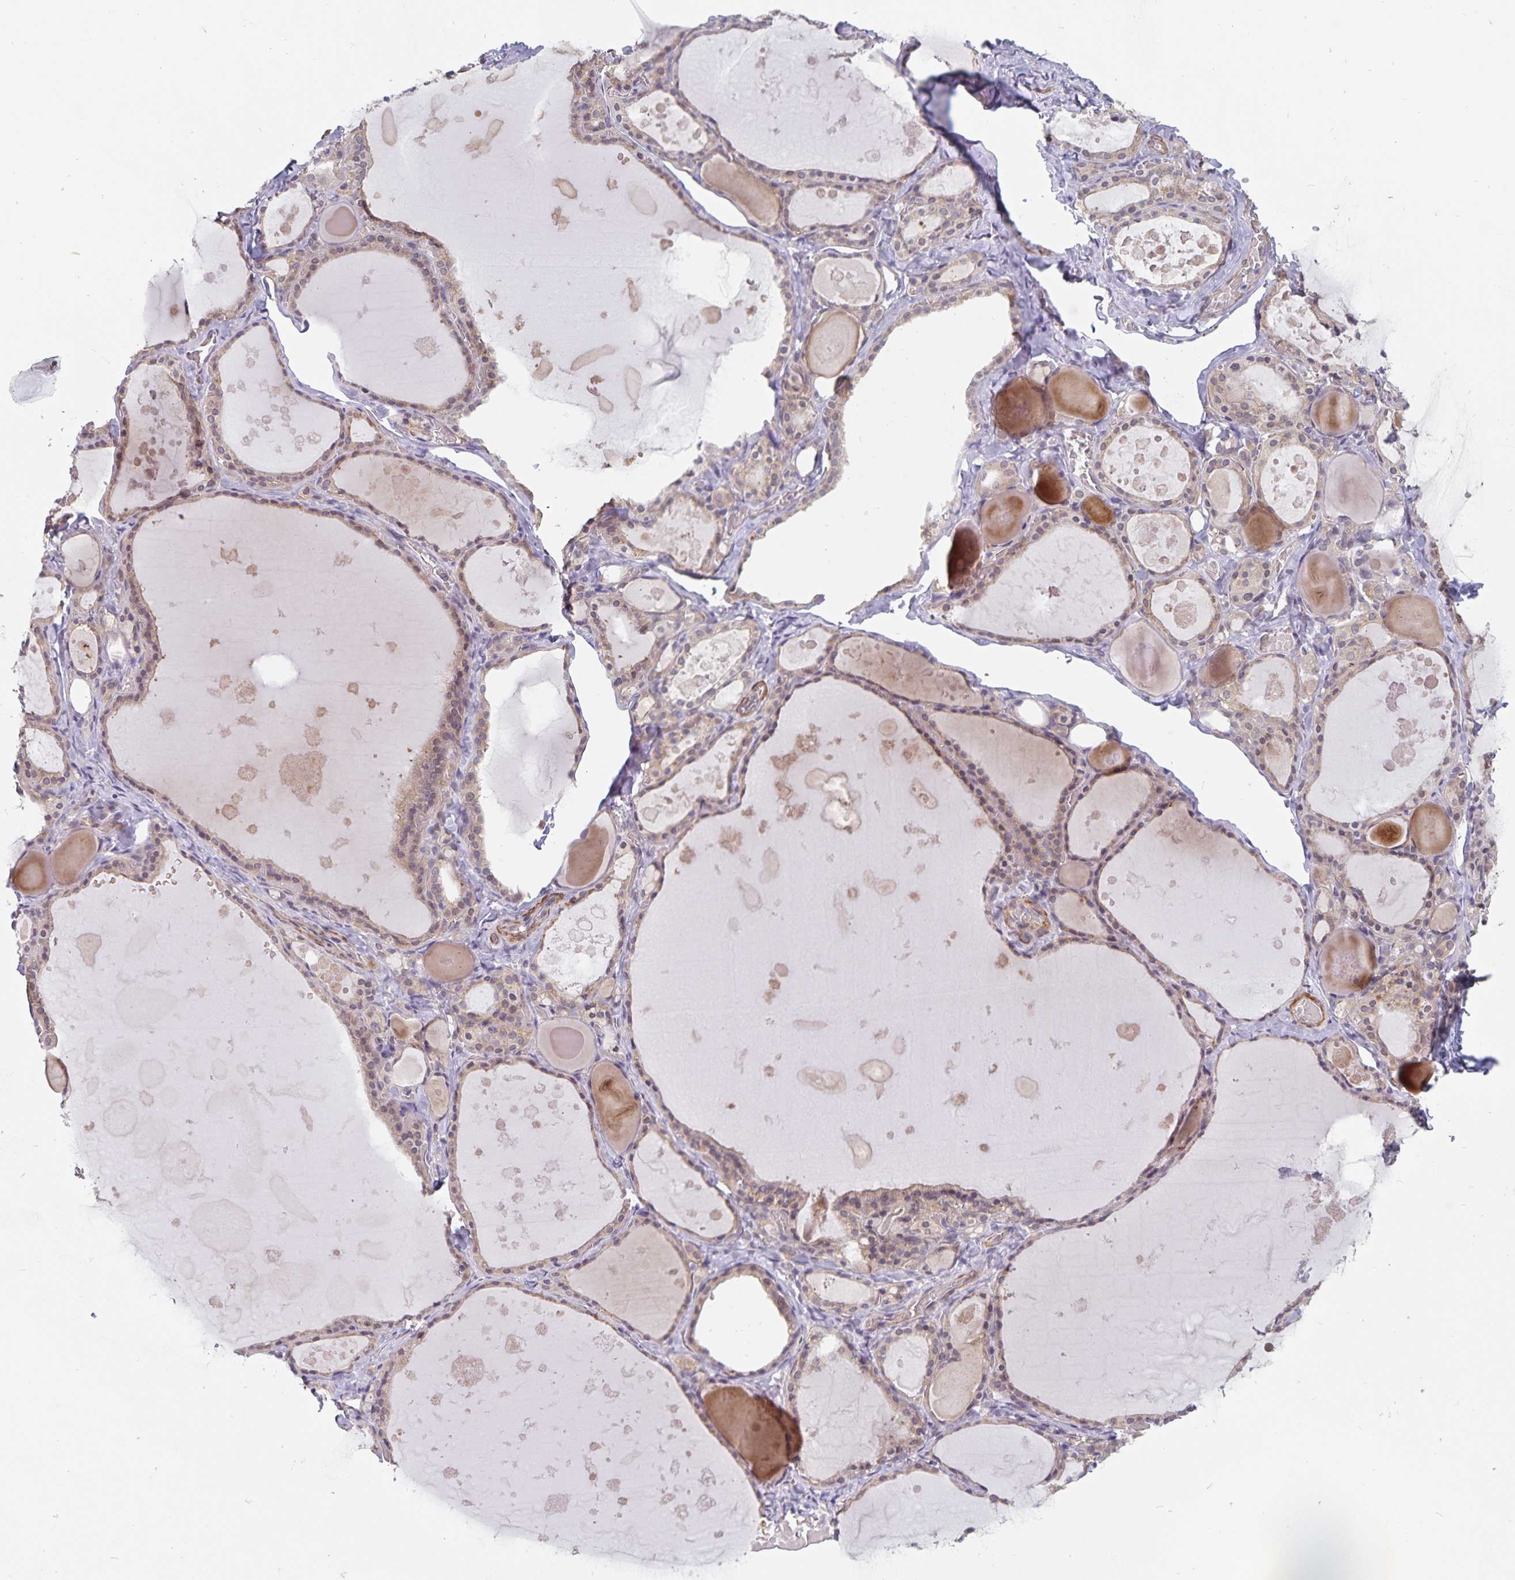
{"staining": {"intensity": "weak", "quantity": ">75%", "location": "cytoplasmic/membranous,nuclear"}, "tissue": "thyroid gland", "cell_type": "Glandular cells", "image_type": "normal", "snomed": [{"axis": "morphology", "description": "Normal tissue, NOS"}, {"axis": "topography", "description": "Thyroid gland"}], "caption": "The image displays immunohistochemical staining of normal thyroid gland. There is weak cytoplasmic/membranous,nuclear staining is appreciated in approximately >75% of glandular cells.", "gene": "BAG6", "patient": {"sex": "male", "age": 56}}